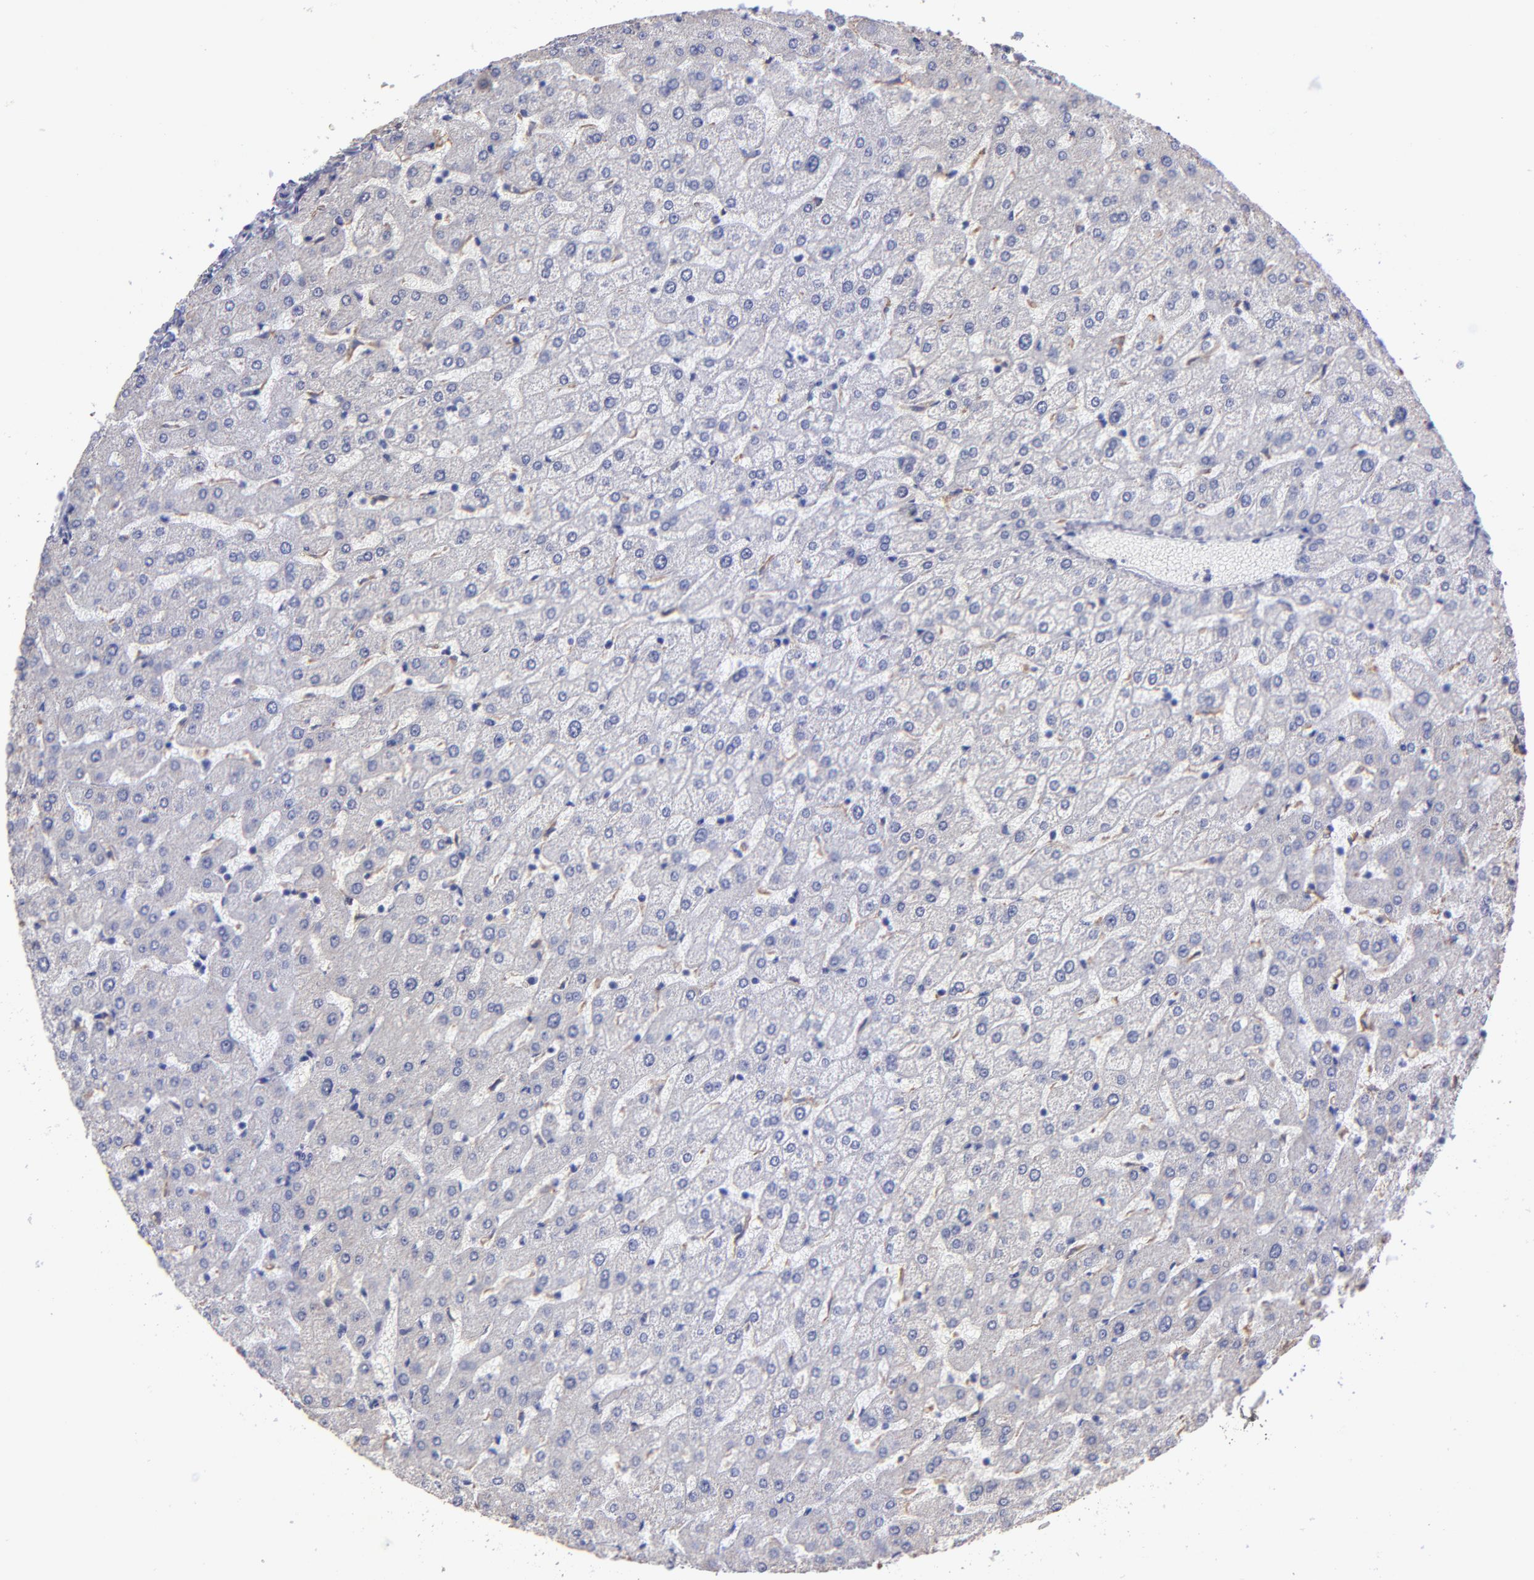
{"staining": {"intensity": "negative", "quantity": "none", "location": "none"}, "tissue": "liver", "cell_type": "Cholangiocytes", "image_type": "normal", "snomed": [{"axis": "morphology", "description": "Normal tissue, NOS"}, {"axis": "morphology", "description": "Fibrosis, NOS"}, {"axis": "topography", "description": "Liver"}], "caption": "Immunohistochemistry histopathology image of unremarkable liver: human liver stained with DAB shows no significant protein expression in cholangiocytes.", "gene": "MB", "patient": {"sex": "female", "age": 29}}